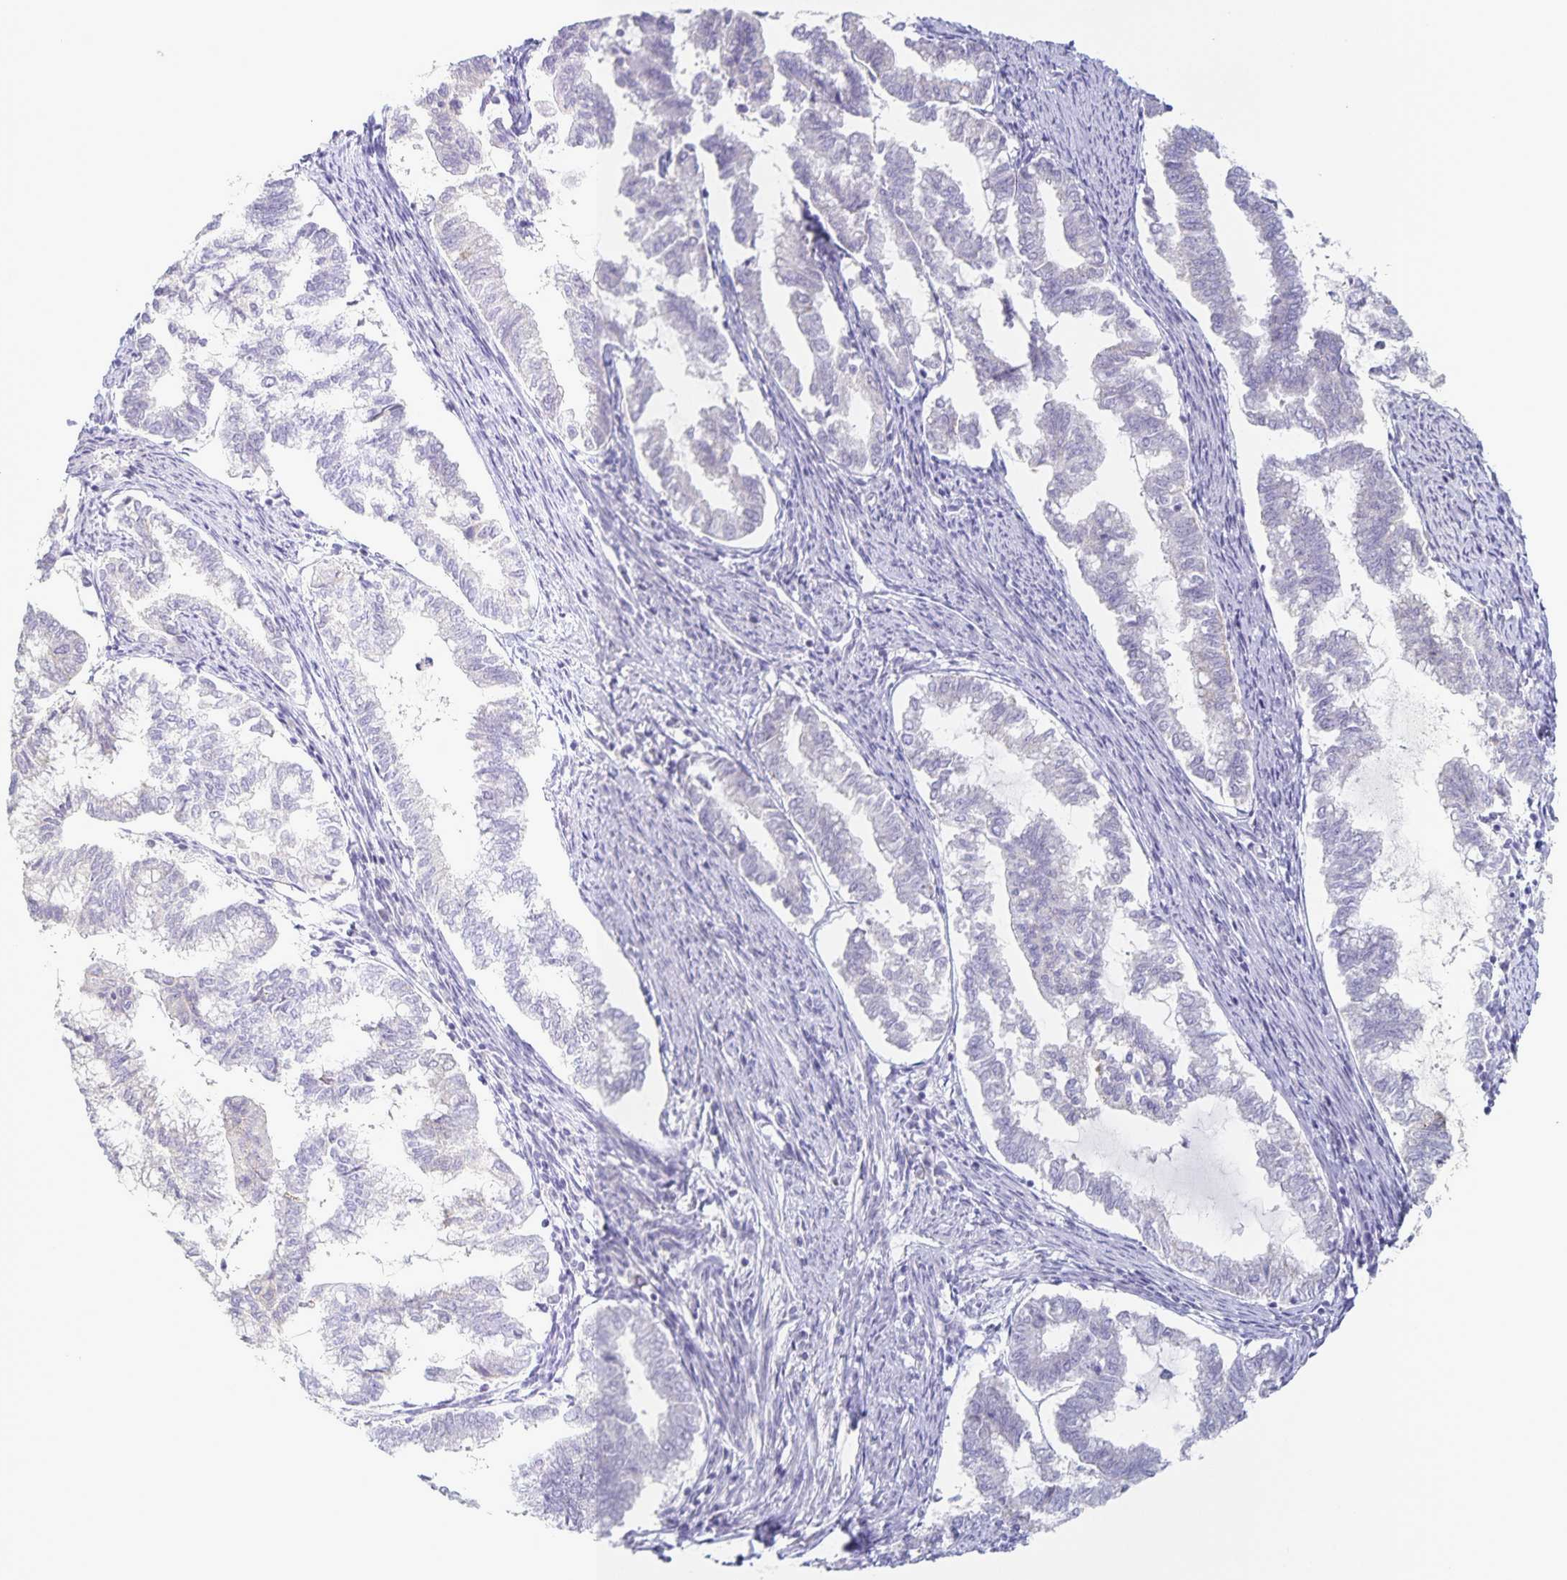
{"staining": {"intensity": "negative", "quantity": "none", "location": "none"}, "tissue": "endometrial cancer", "cell_type": "Tumor cells", "image_type": "cancer", "snomed": [{"axis": "morphology", "description": "Adenocarcinoma, NOS"}, {"axis": "topography", "description": "Endometrium"}], "caption": "There is no significant staining in tumor cells of adenocarcinoma (endometrial).", "gene": "CENPH", "patient": {"sex": "female", "age": 79}}